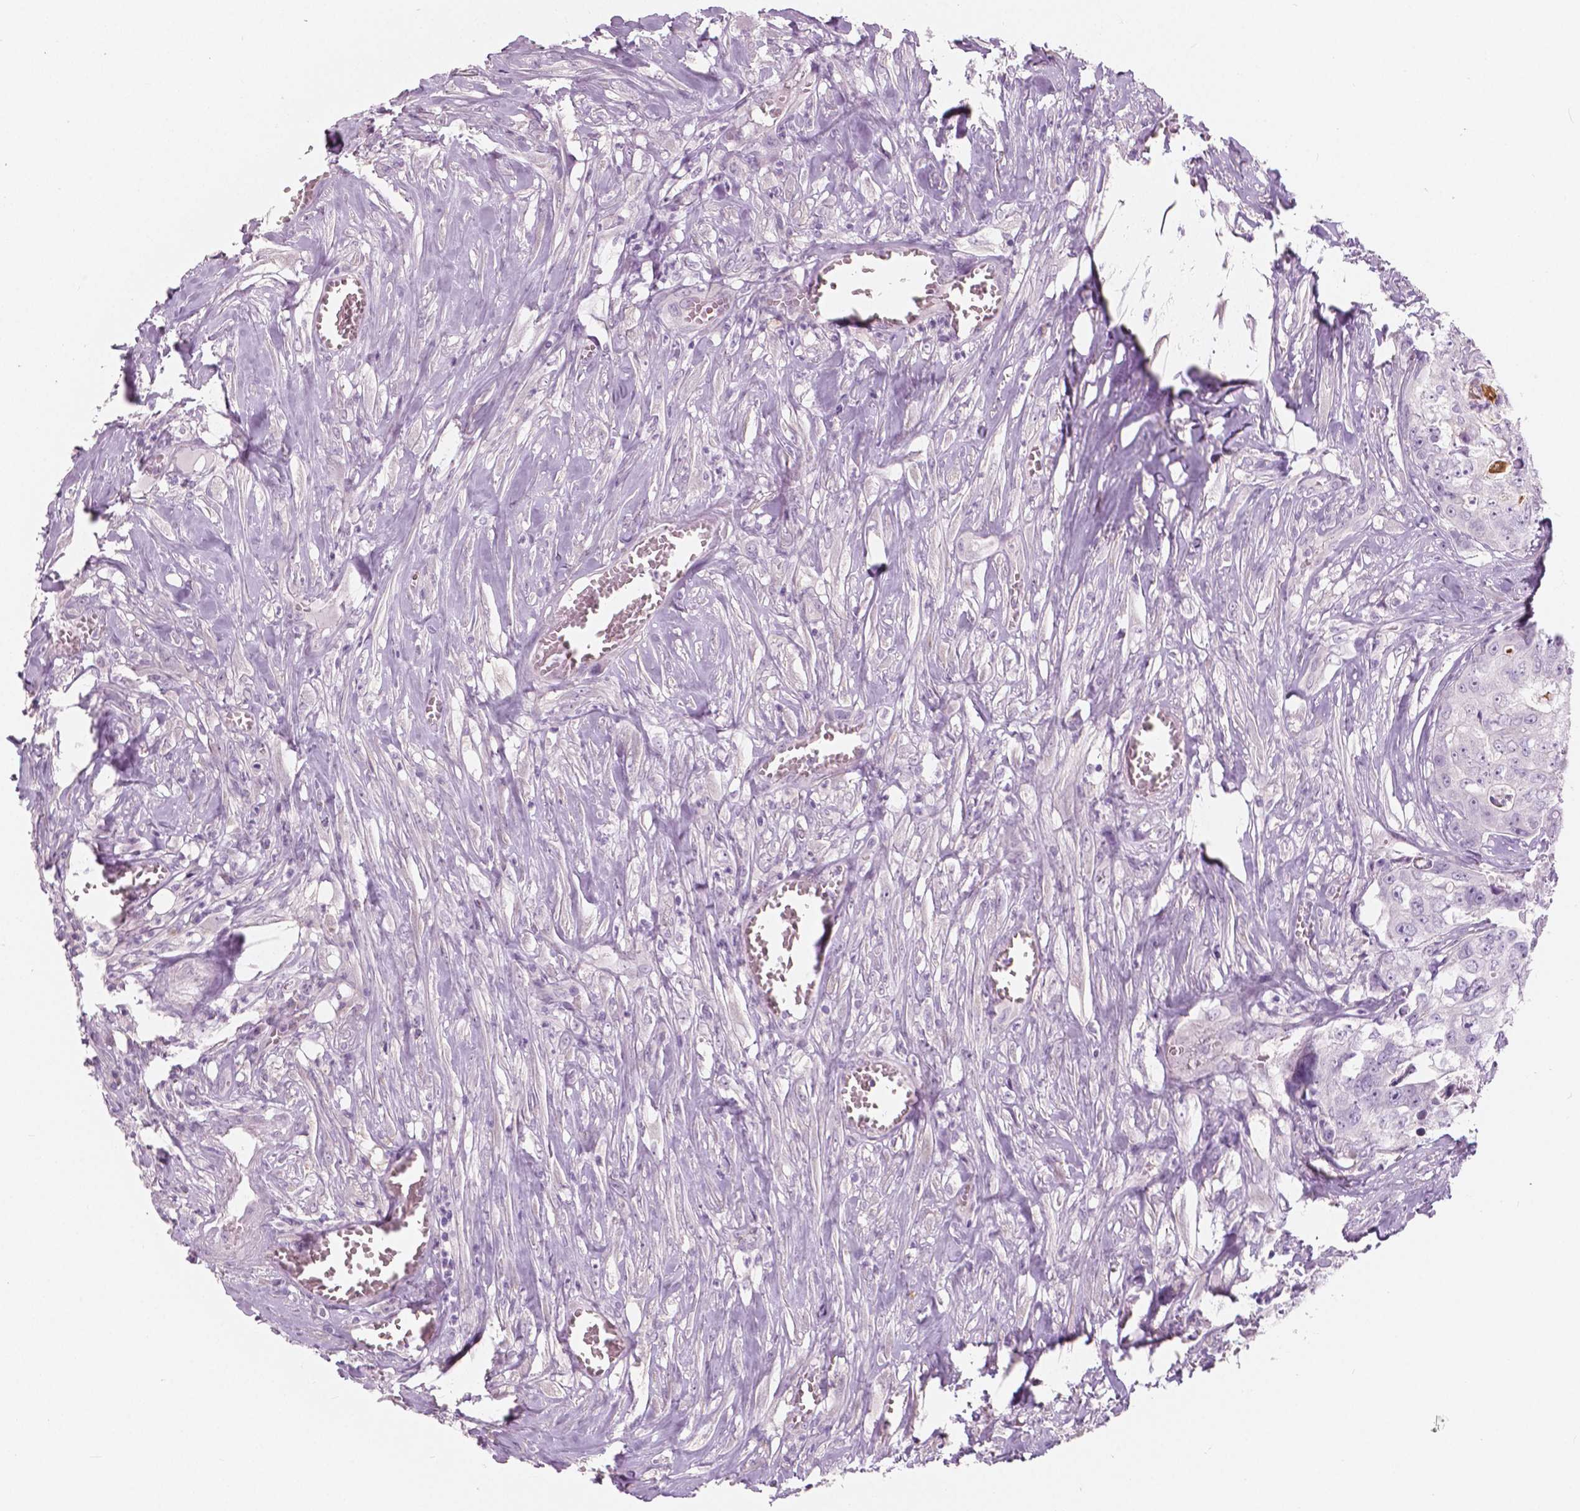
{"staining": {"intensity": "negative", "quantity": "none", "location": "none"}, "tissue": "colorectal cancer", "cell_type": "Tumor cells", "image_type": "cancer", "snomed": [{"axis": "morphology", "description": "Adenocarcinoma, NOS"}, {"axis": "topography", "description": "Rectum"}], "caption": "The immunohistochemistry micrograph has no significant expression in tumor cells of colorectal cancer (adenocarcinoma) tissue.", "gene": "A4GNT", "patient": {"sex": "female", "age": 62}}